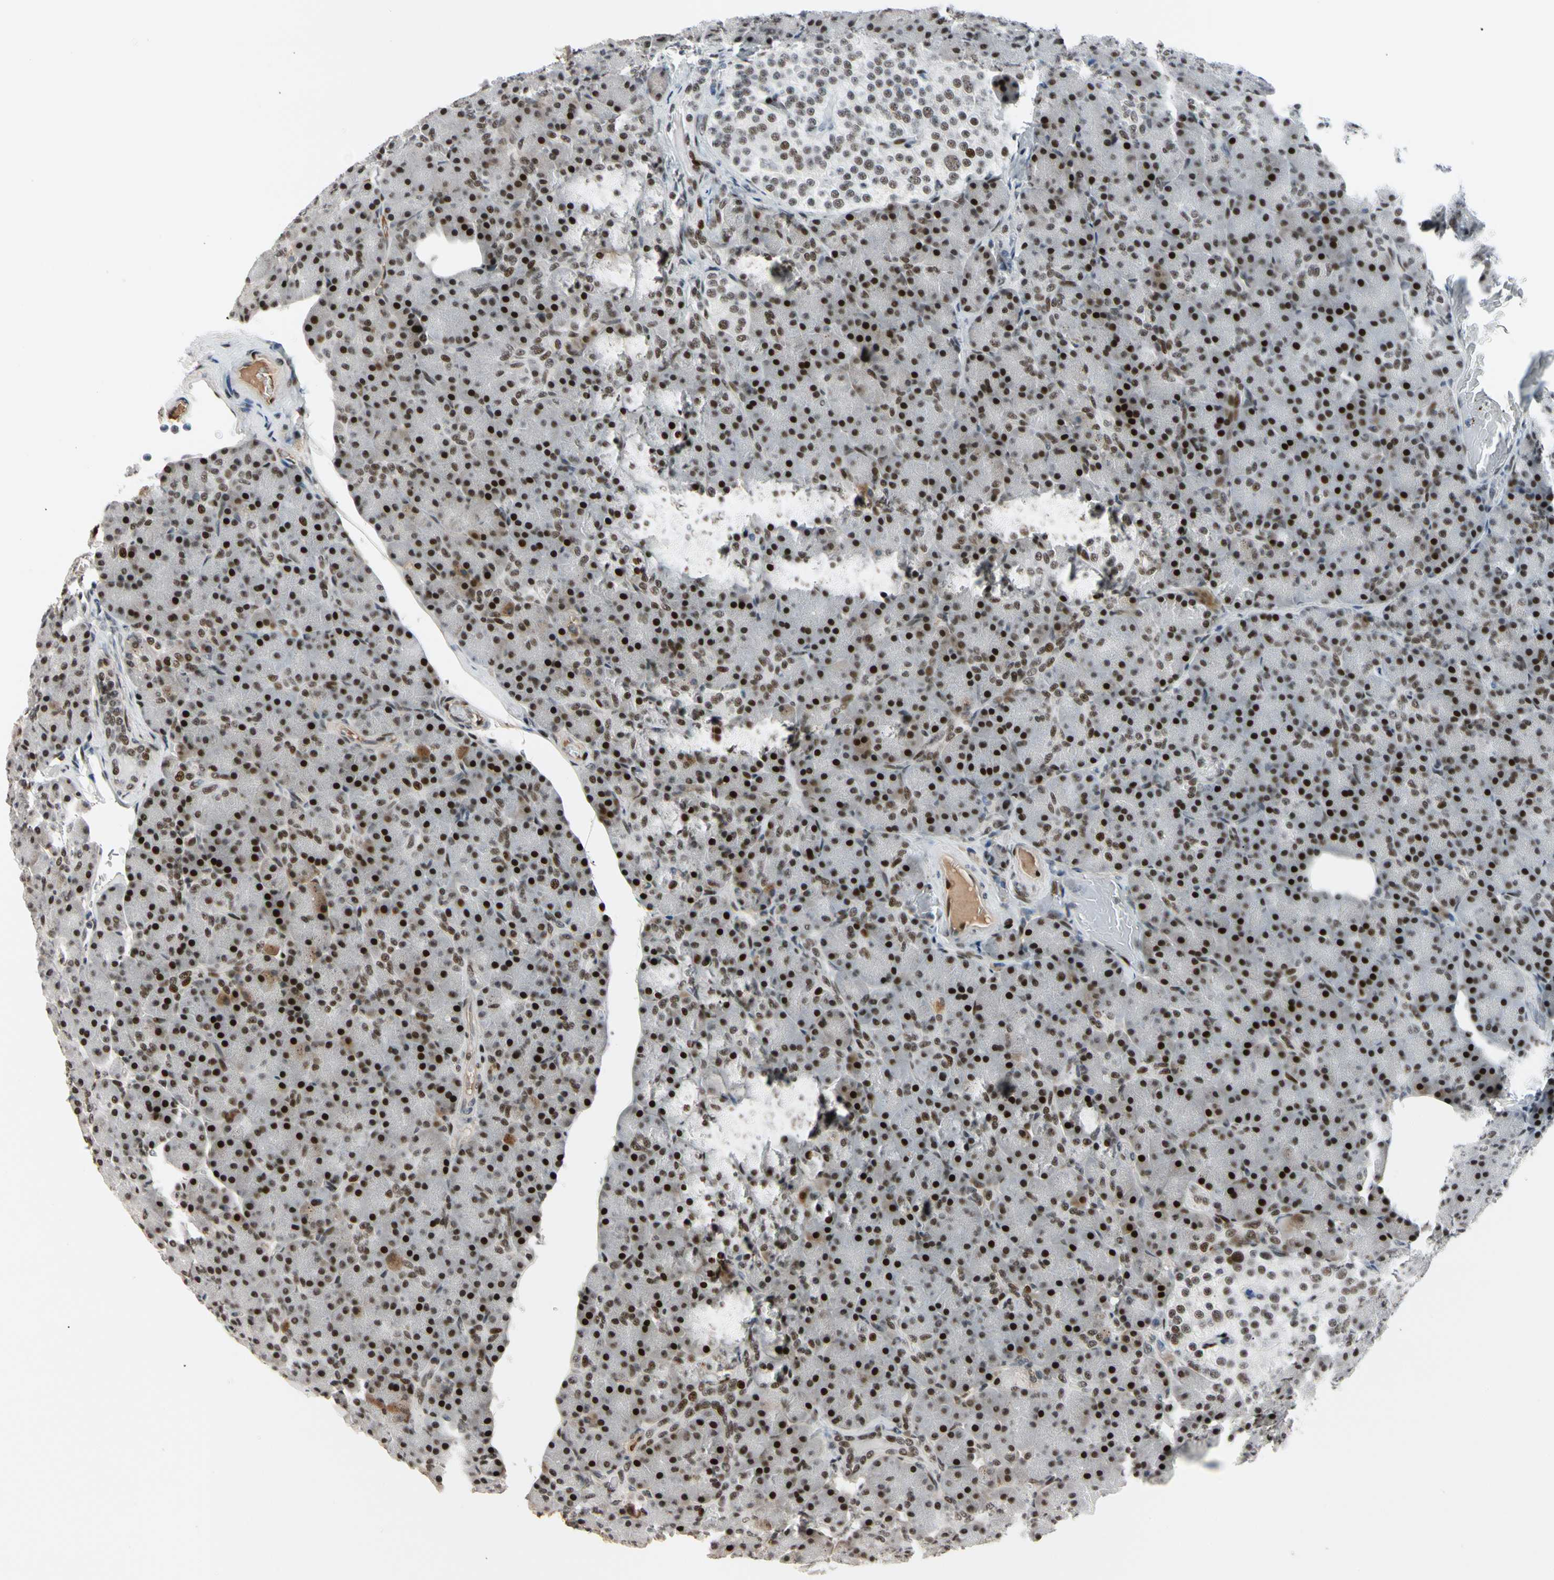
{"staining": {"intensity": "moderate", "quantity": ">75%", "location": "nuclear"}, "tissue": "pancreas", "cell_type": "Exocrine glandular cells", "image_type": "normal", "snomed": [{"axis": "morphology", "description": "Normal tissue, NOS"}, {"axis": "topography", "description": "Pancreas"}], "caption": "This histopathology image demonstrates immunohistochemistry staining of normal human pancreas, with medium moderate nuclear positivity in approximately >75% of exocrine glandular cells.", "gene": "FOXO3", "patient": {"sex": "female", "age": 43}}